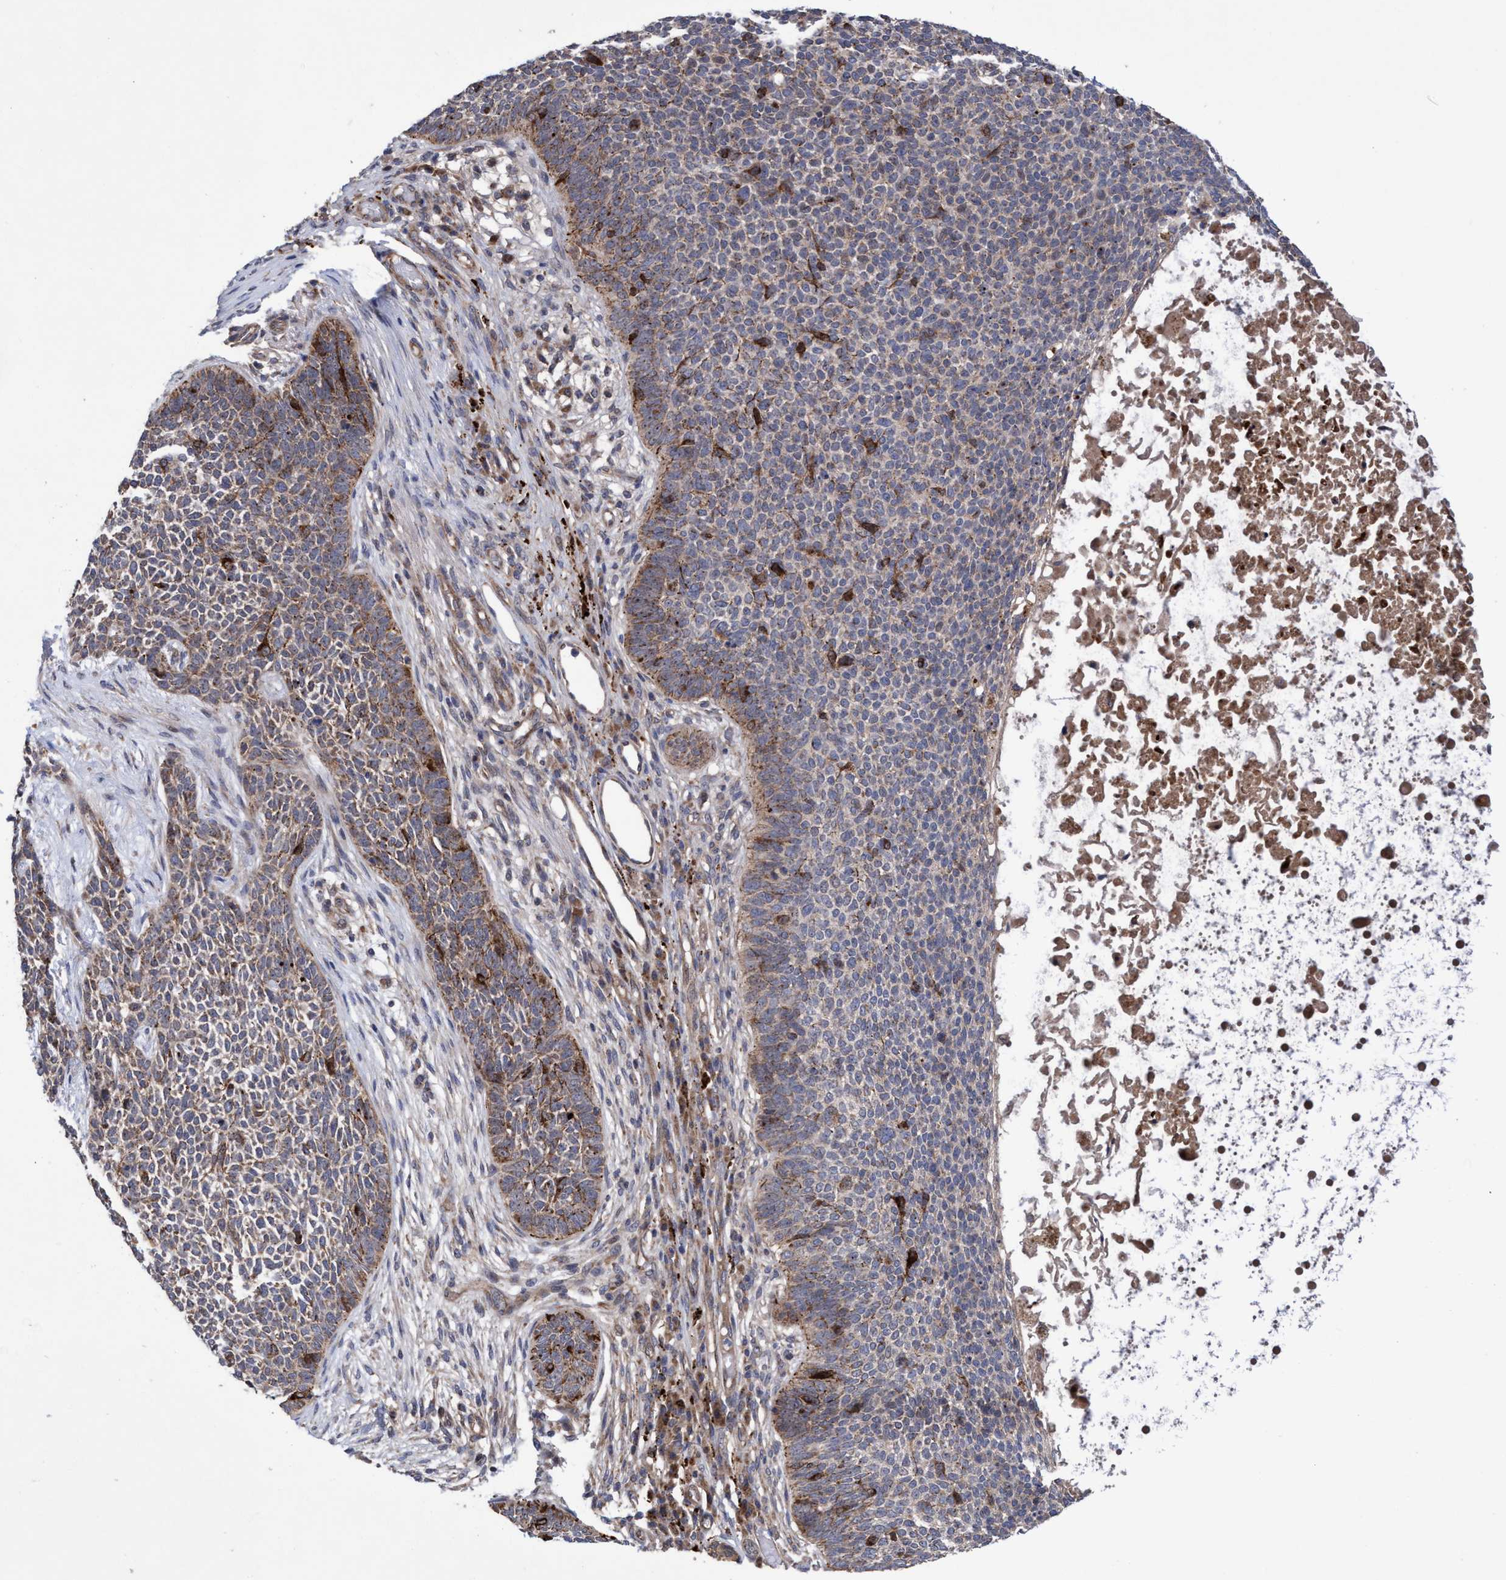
{"staining": {"intensity": "moderate", "quantity": "25%-75%", "location": "cytoplasmic/membranous,nuclear"}, "tissue": "skin cancer", "cell_type": "Tumor cells", "image_type": "cancer", "snomed": [{"axis": "morphology", "description": "Basal cell carcinoma"}, {"axis": "topography", "description": "Skin"}], "caption": "Human basal cell carcinoma (skin) stained with a brown dye exhibits moderate cytoplasmic/membranous and nuclear positive expression in about 25%-75% of tumor cells.", "gene": "P2RY14", "patient": {"sex": "female", "age": 84}}